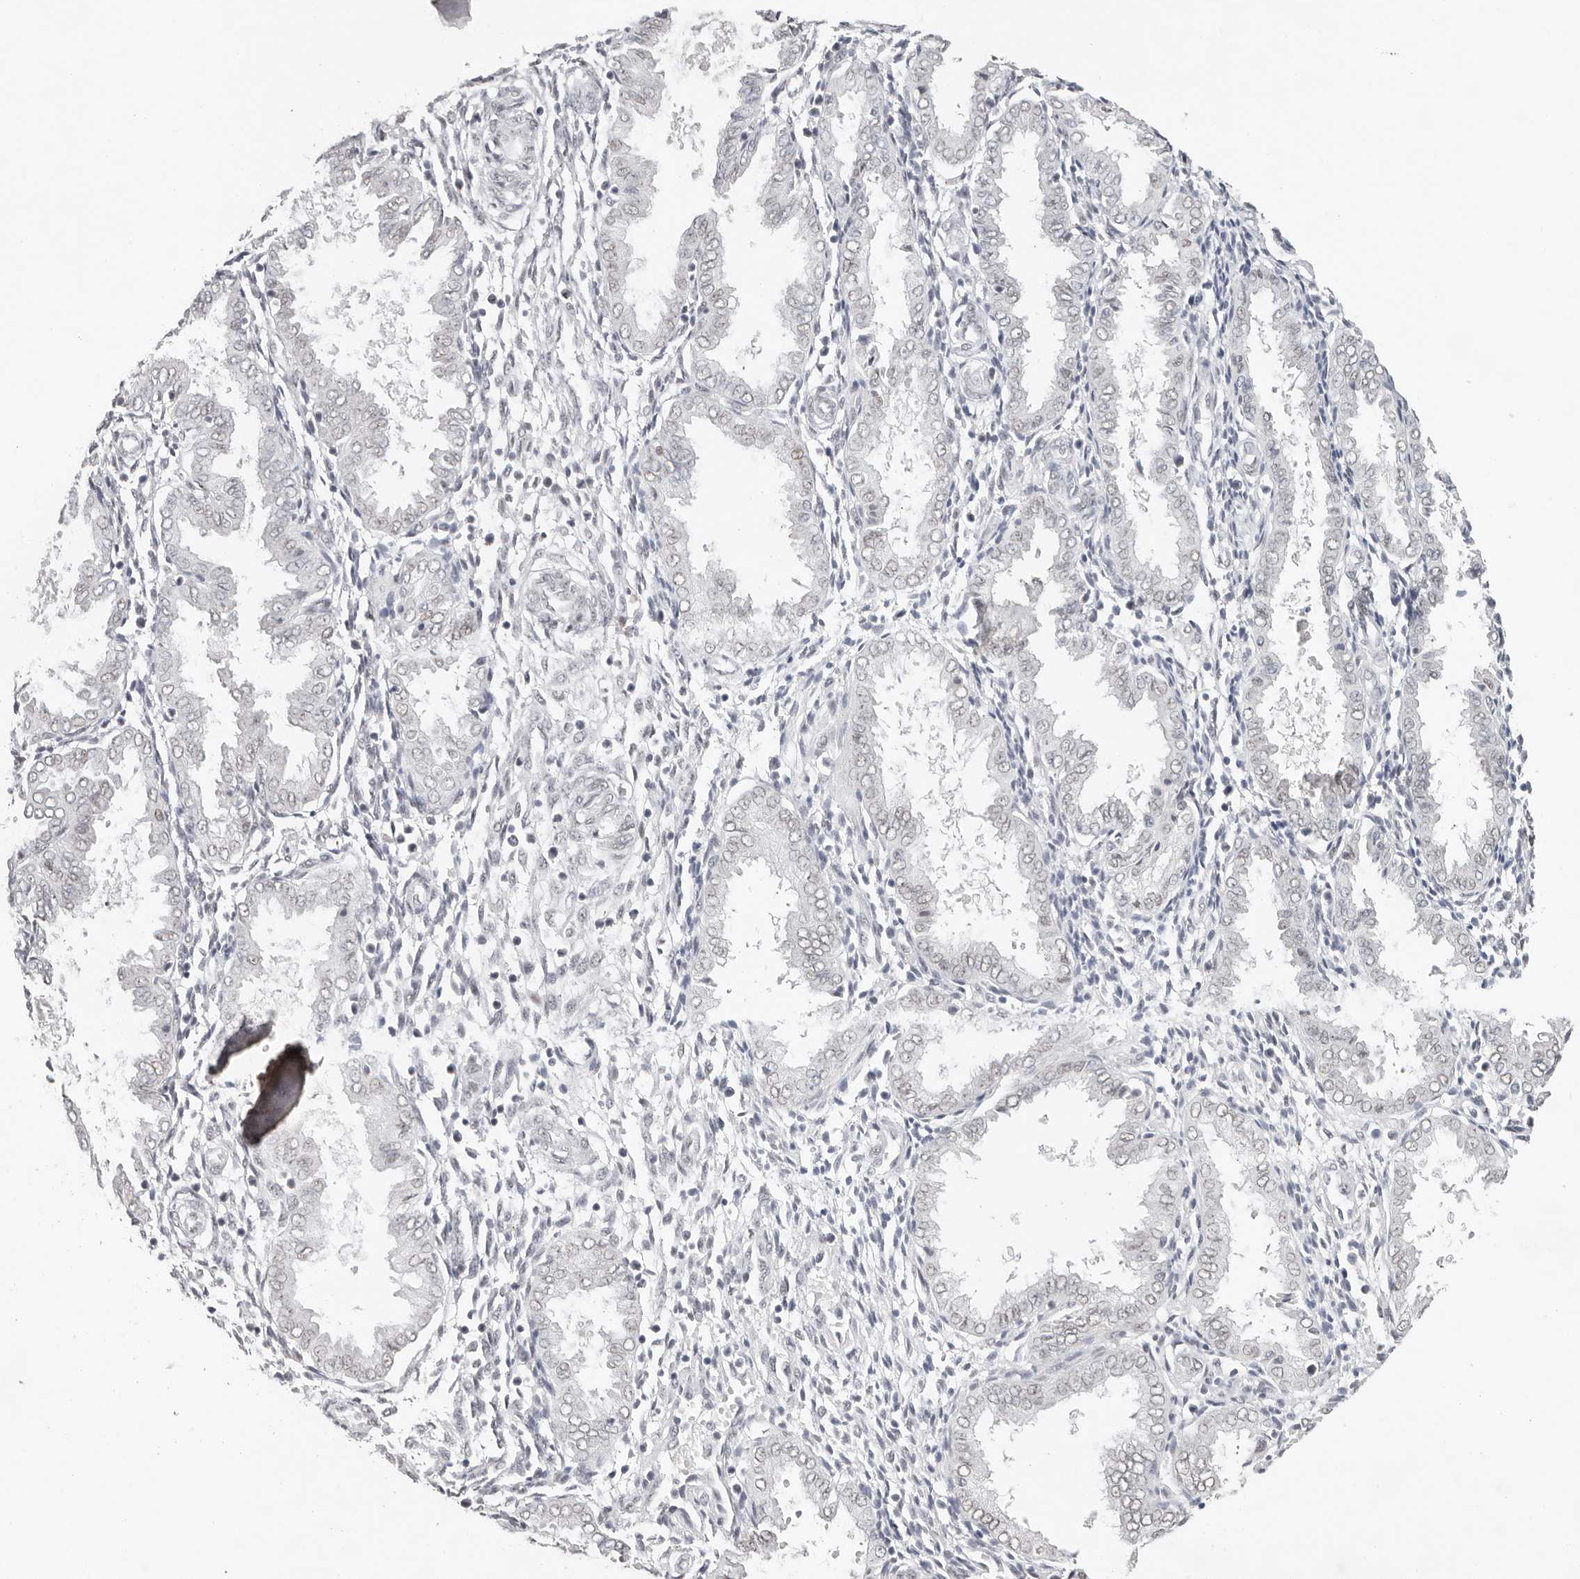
{"staining": {"intensity": "moderate", "quantity": "25%-75%", "location": "nuclear"}, "tissue": "endometrium", "cell_type": "Cells in endometrial stroma", "image_type": "normal", "snomed": [{"axis": "morphology", "description": "Normal tissue, NOS"}, {"axis": "topography", "description": "Endometrium"}], "caption": "A medium amount of moderate nuclear positivity is identified in about 25%-75% of cells in endometrial stroma in unremarkable endometrium. The staining is performed using DAB (3,3'-diaminobenzidine) brown chromogen to label protein expression. The nuclei are counter-stained blue using hematoxylin.", "gene": "LARP7", "patient": {"sex": "female", "age": 33}}